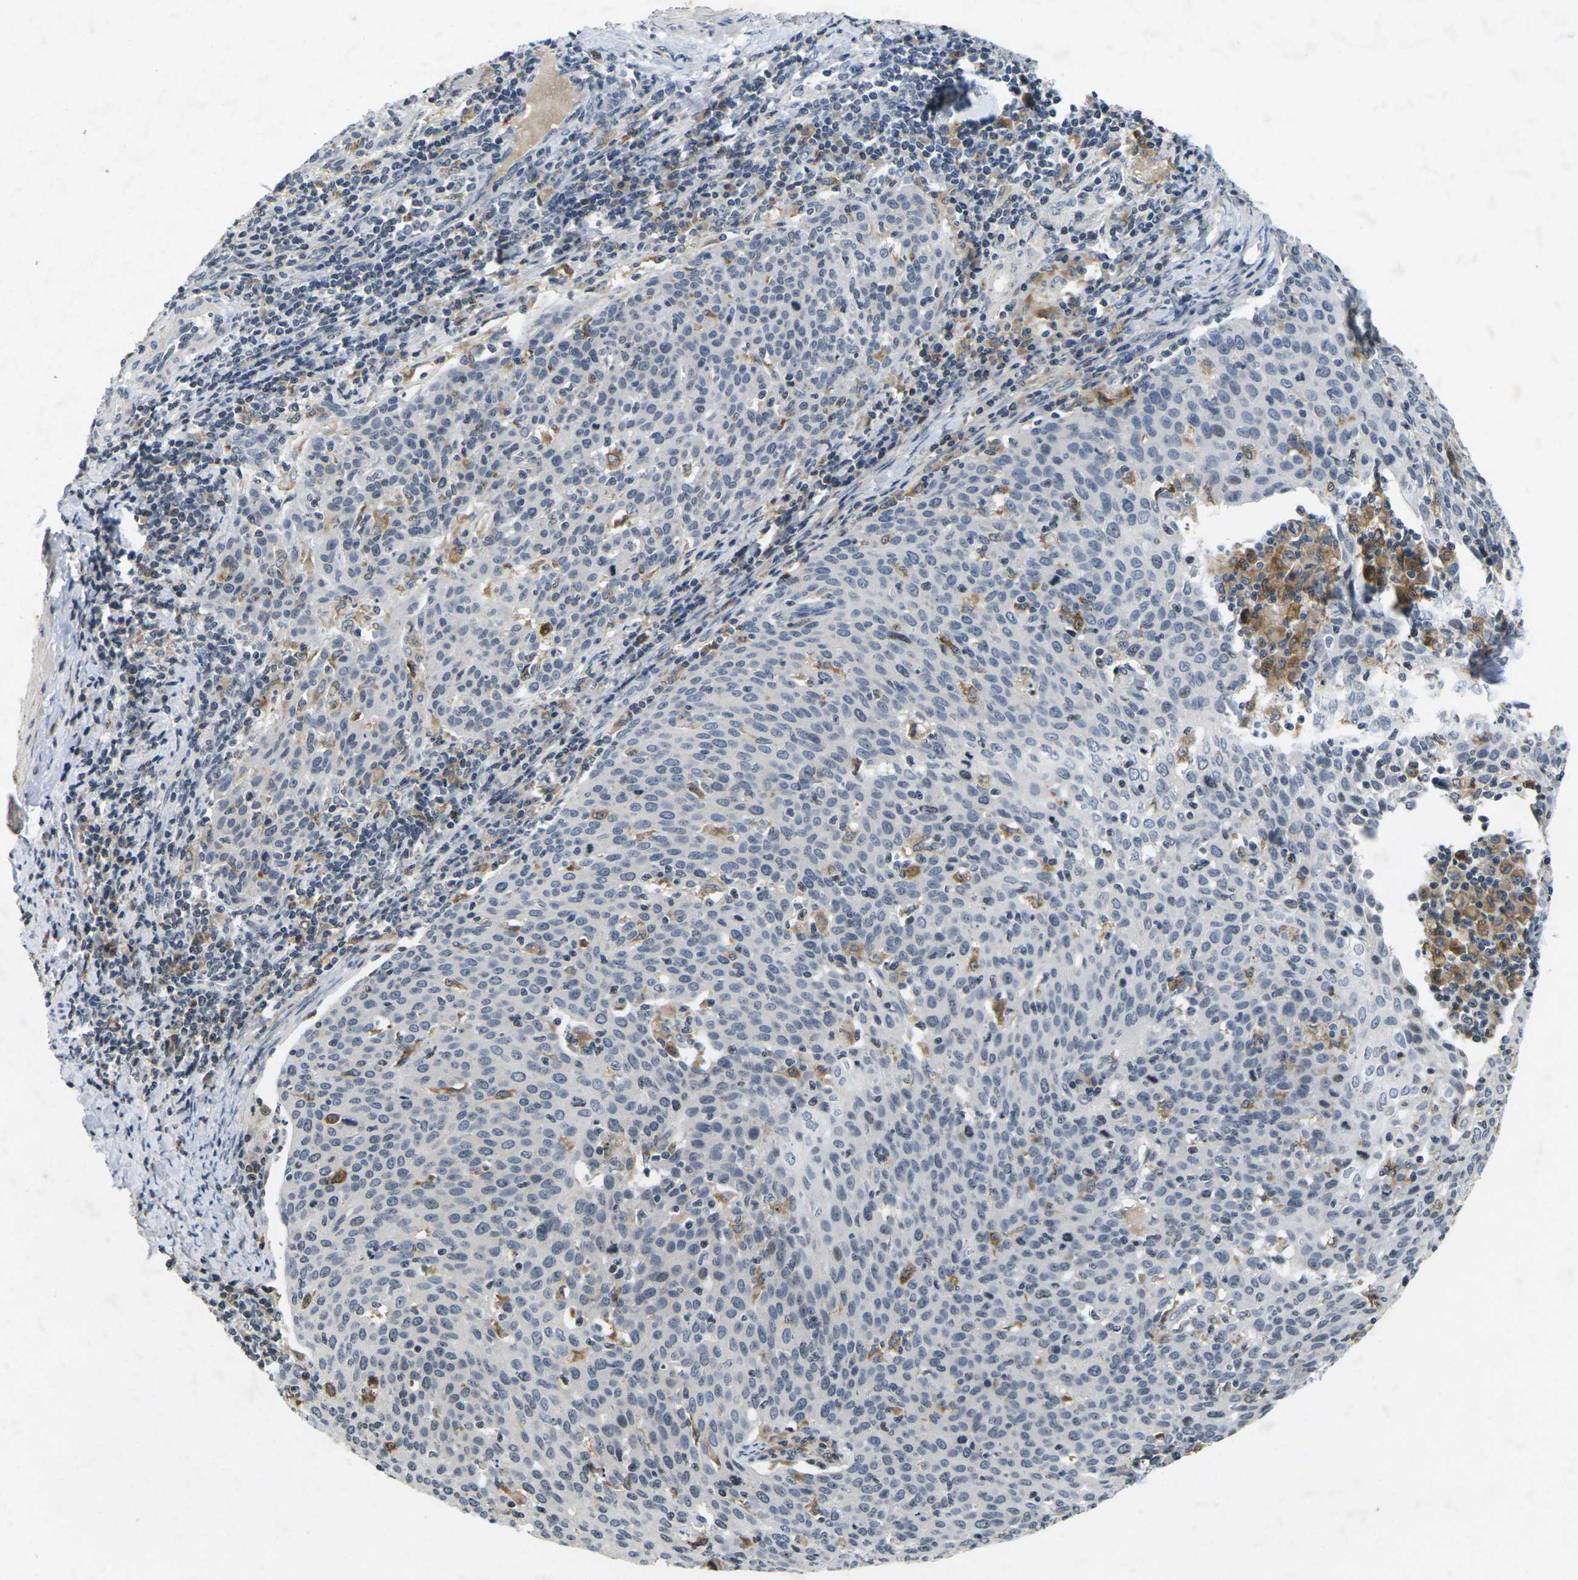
{"staining": {"intensity": "moderate", "quantity": "<25%", "location": "cytoplasmic/membranous"}, "tissue": "cervical cancer", "cell_type": "Tumor cells", "image_type": "cancer", "snomed": [{"axis": "morphology", "description": "Squamous cell carcinoma, NOS"}, {"axis": "topography", "description": "Cervix"}], "caption": "A low amount of moderate cytoplasmic/membranous positivity is seen in approximately <25% of tumor cells in squamous cell carcinoma (cervical) tissue. The protein of interest is shown in brown color, while the nuclei are stained blue.", "gene": "C1QC", "patient": {"sex": "female", "age": 38}}